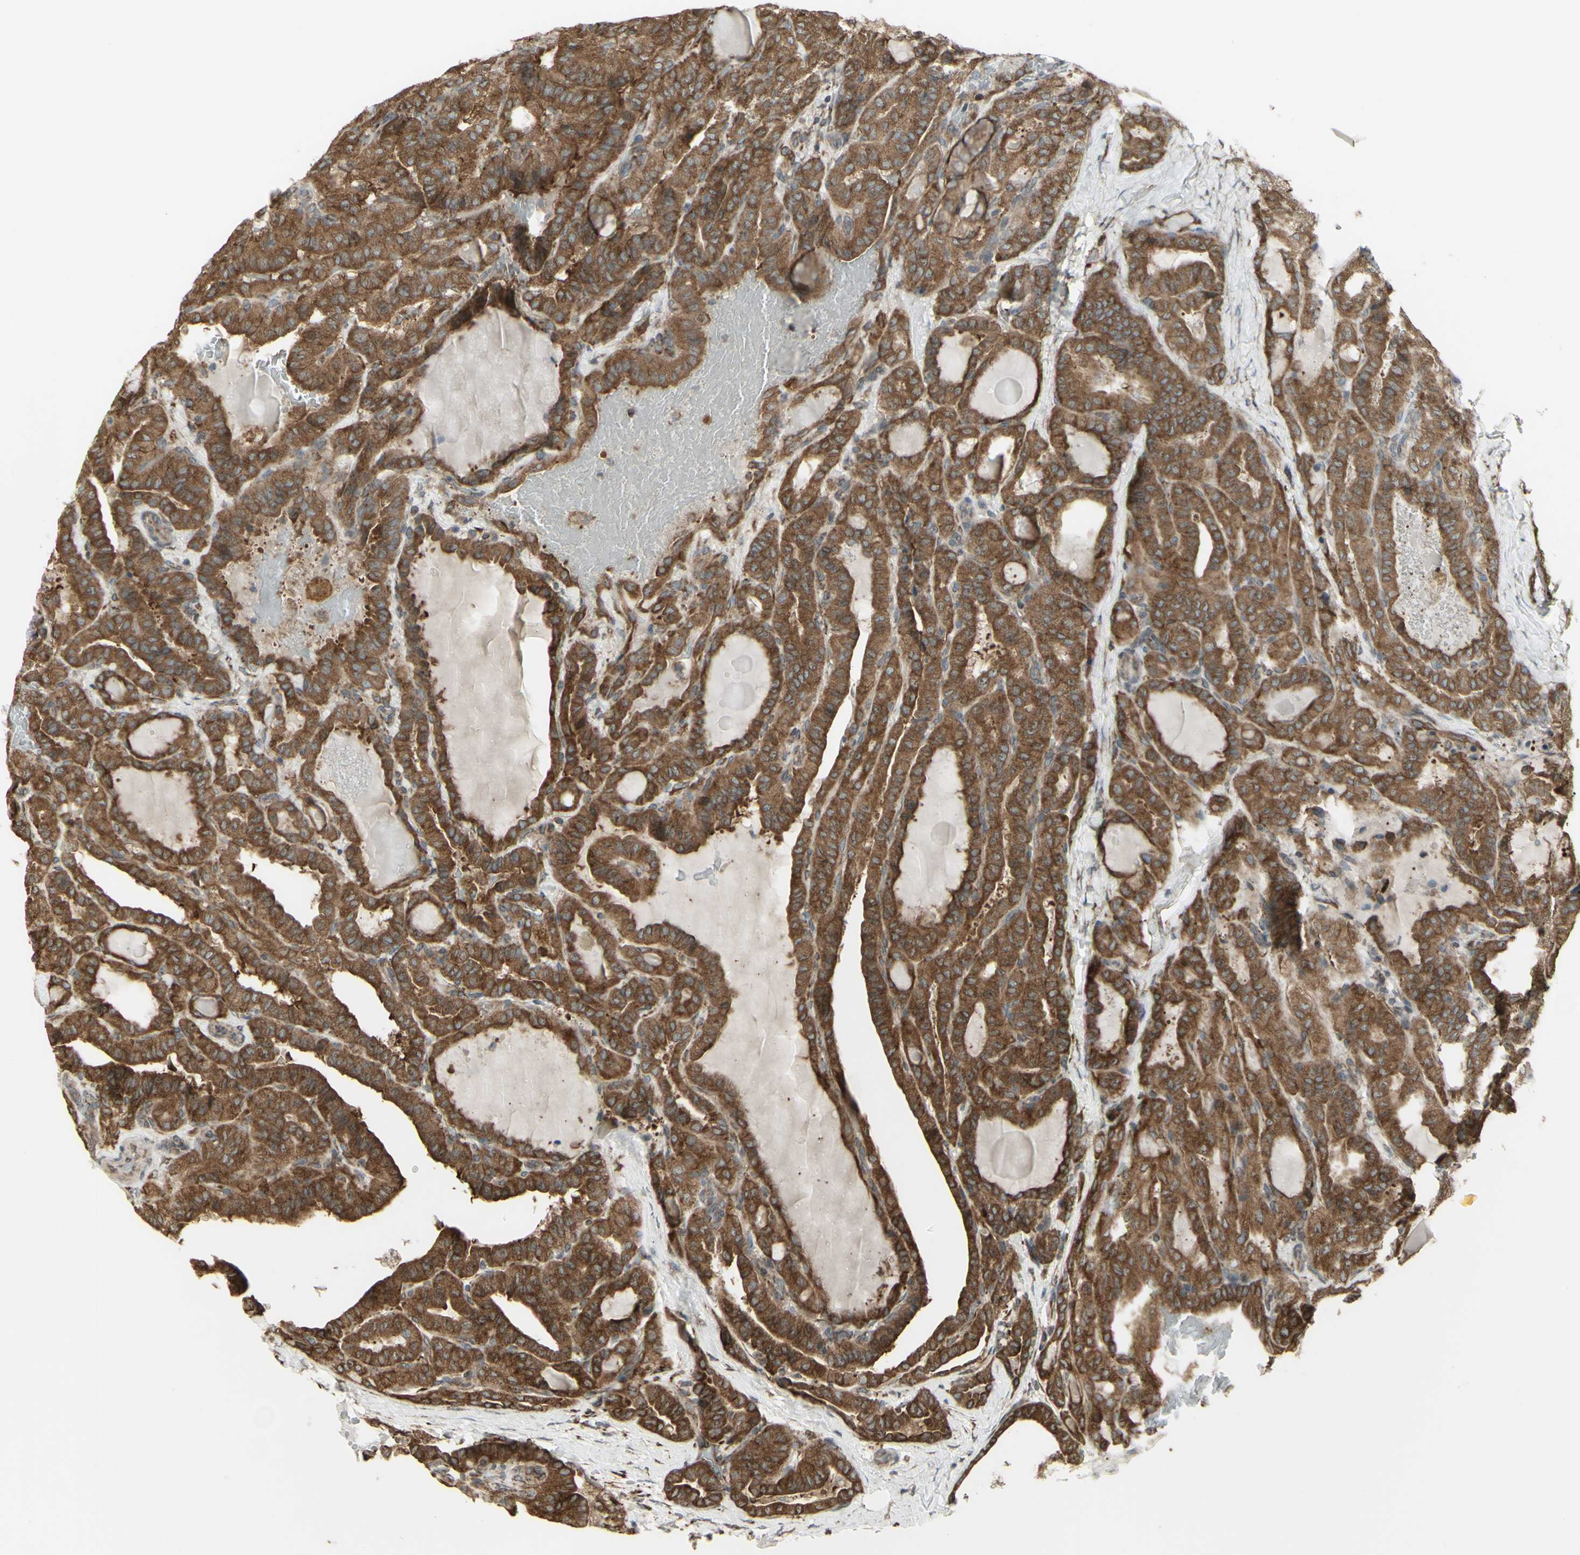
{"staining": {"intensity": "moderate", "quantity": ">75%", "location": "cytoplasmic/membranous"}, "tissue": "thyroid cancer", "cell_type": "Tumor cells", "image_type": "cancer", "snomed": [{"axis": "morphology", "description": "Papillary adenocarcinoma, NOS"}, {"axis": "topography", "description": "Thyroid gland"}], "caption": "IHC (DAB) staining of thyroid cancer (papillary adenocarcinoma) displays moderate cytoplasmic/membranous protein expression in about >75% of tumor cells.", "gene": "FKBP3", "patient": {"sex": "male", "age": 77}}